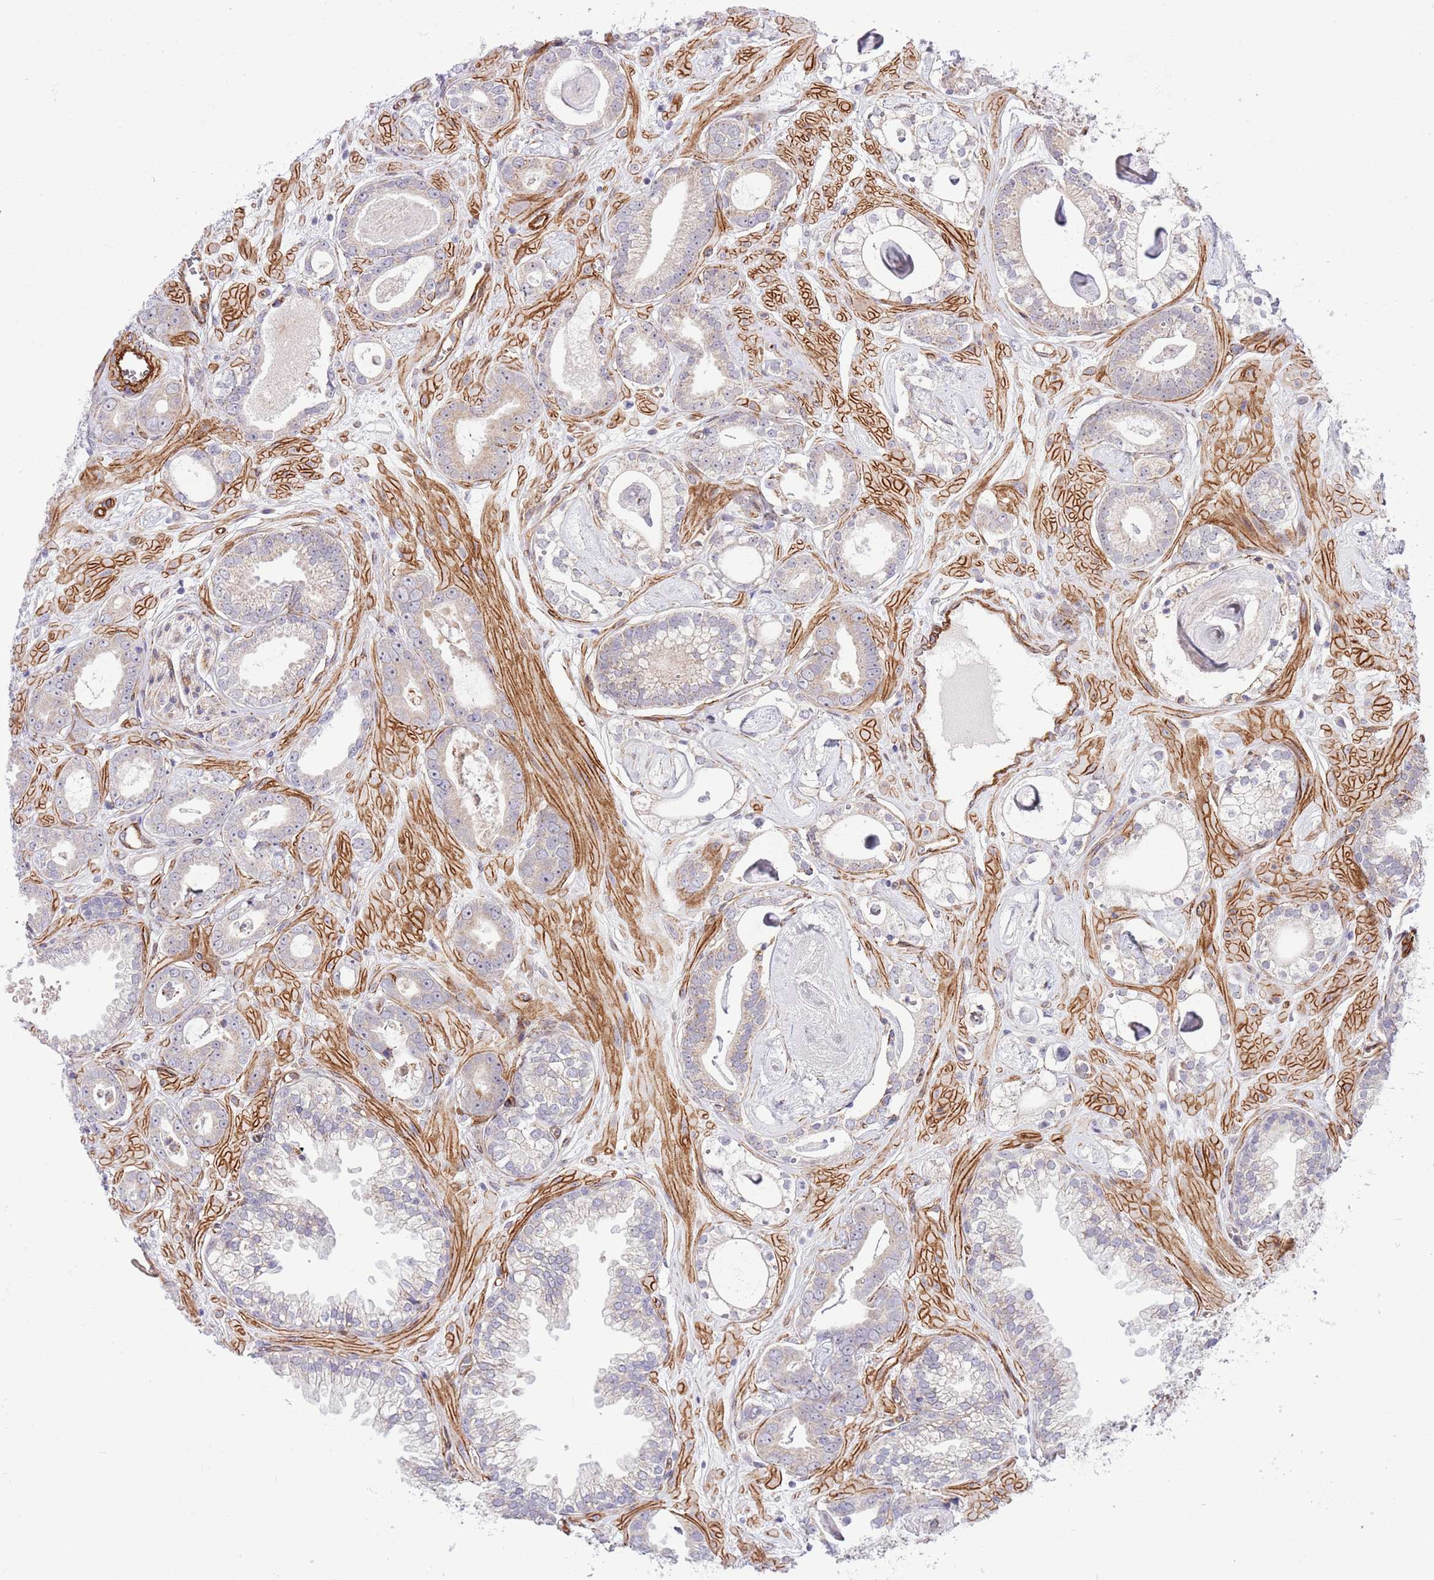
{"staining": {"intensity": "negative", "quantity": "none", "location": "none"}, "tissue": "prostate cancer", "cell_type": "Tumor cells", "image_type": "cancer", "snomed": [{"axis": "morphology", "description": "Adenocarcinoma, Low grade"}, {"axis": "topography", "description": "Prostate"}], "caption": "This is an immunohistochemistry (IHC) histopathology image of prostate low-grade adenocarcinoma. There is no expression in tumor cells.", "gene": "NEK3", "patient": {"sex": "male", "age": 60}}